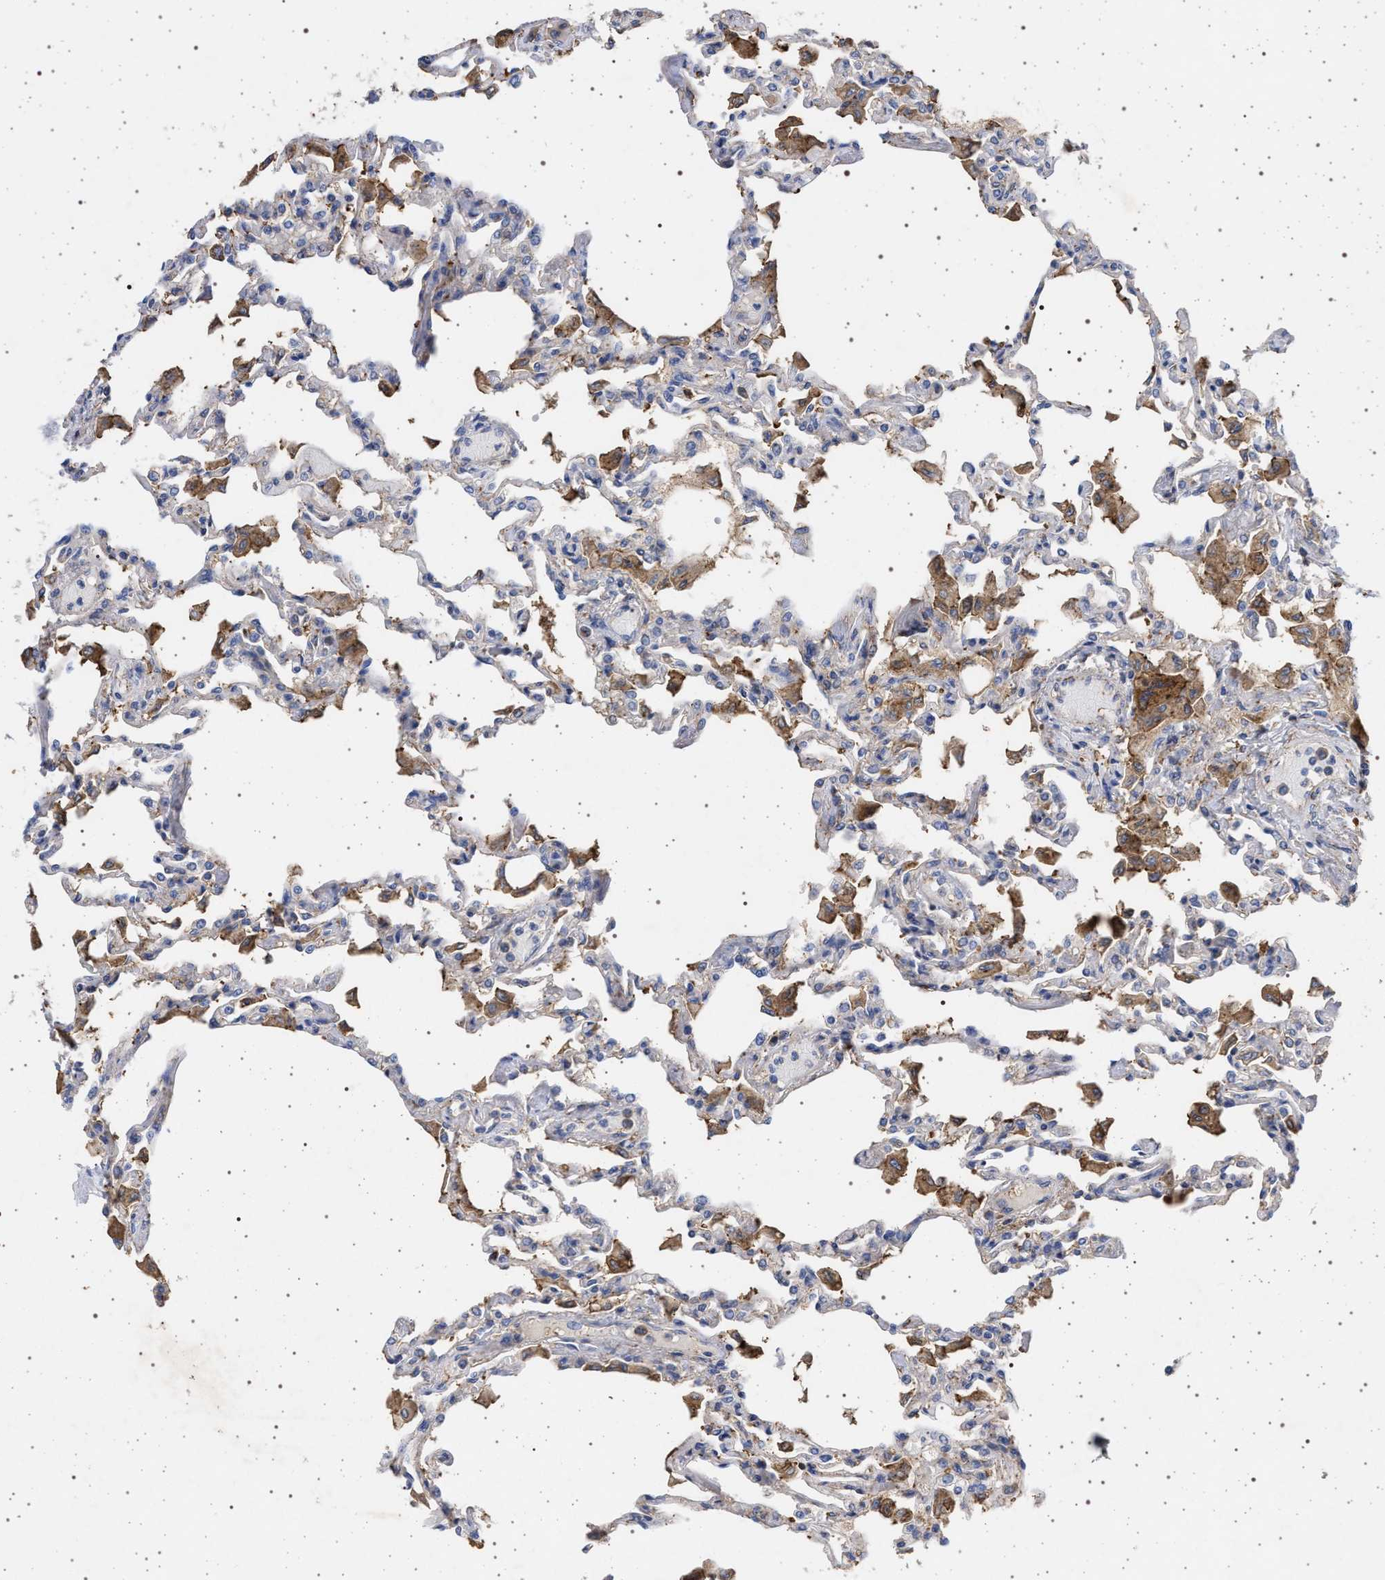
{"staining": {"intensity": "negative", "quantity": "none", "location": "none"}, "tissue": "lung", "cell_type": "Alveolar cells", "image_type": "normal", "snomed": [{"axis": "morphology", "description": "Normal tissue, NOS"}, {"axis": "topography", "description": "Bronchus"}, {"axis": "topography", "description": "Lung"}], "caption": "High power microscopy histopathology image of an IHC micrograph of benign lung, revealing no significant staining in alveolar cells. (DAB (3,3'-diaminobenzidine) immunohistochemistry (IHC) with hematoxylin counter stain).", "gene": "PLG", "patient": {"sex": "female", "age": 49}}